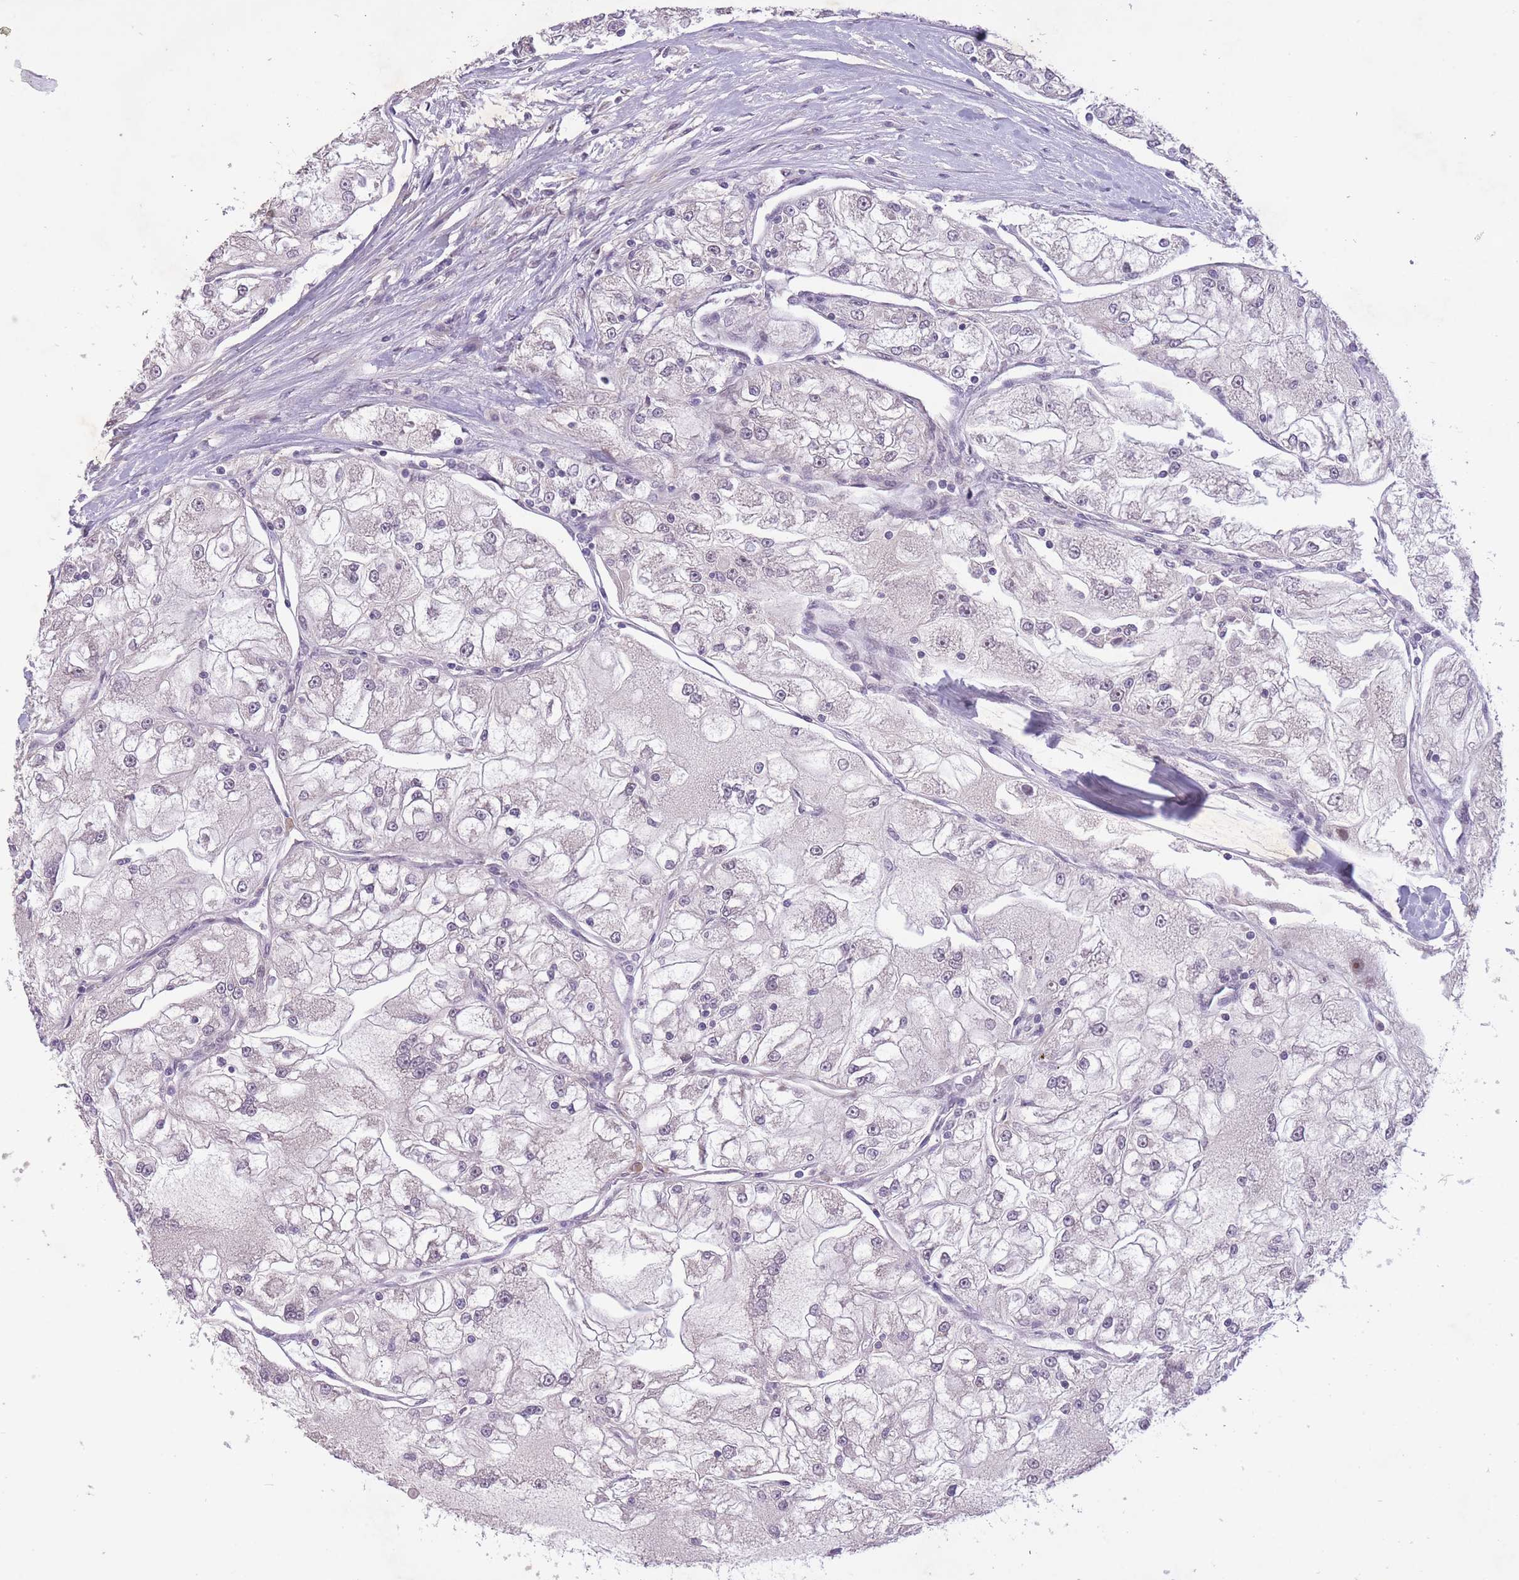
{"staining": {"intensity": "negative", "quantity": "none", "location": "none"}, "tissue": "renal cancer", "cell_type": "Tumor cells", "image_type": "cancer", "snomed": [{"axis": "morphology", "description": "Adenocarcinoma, NOS"}, {"axis": "topography", "description": "Kidney"}], "caption": "Immunohistochemistry micrograph of neoplastic tissue: renal cancer (adenocarcinoma) stained with DAB (3,3'-diaminobenzidine) exhibits no significant protein staining in tumor cells. Brightfield microscopy of immunohistochemistry stained with DAB (3,3'-diaminobenzidine) (brown) and hematoxylin (blue), captured at high magnification.", "gene": "CBX6", "patient": {"sex": "female", "age": 72}}